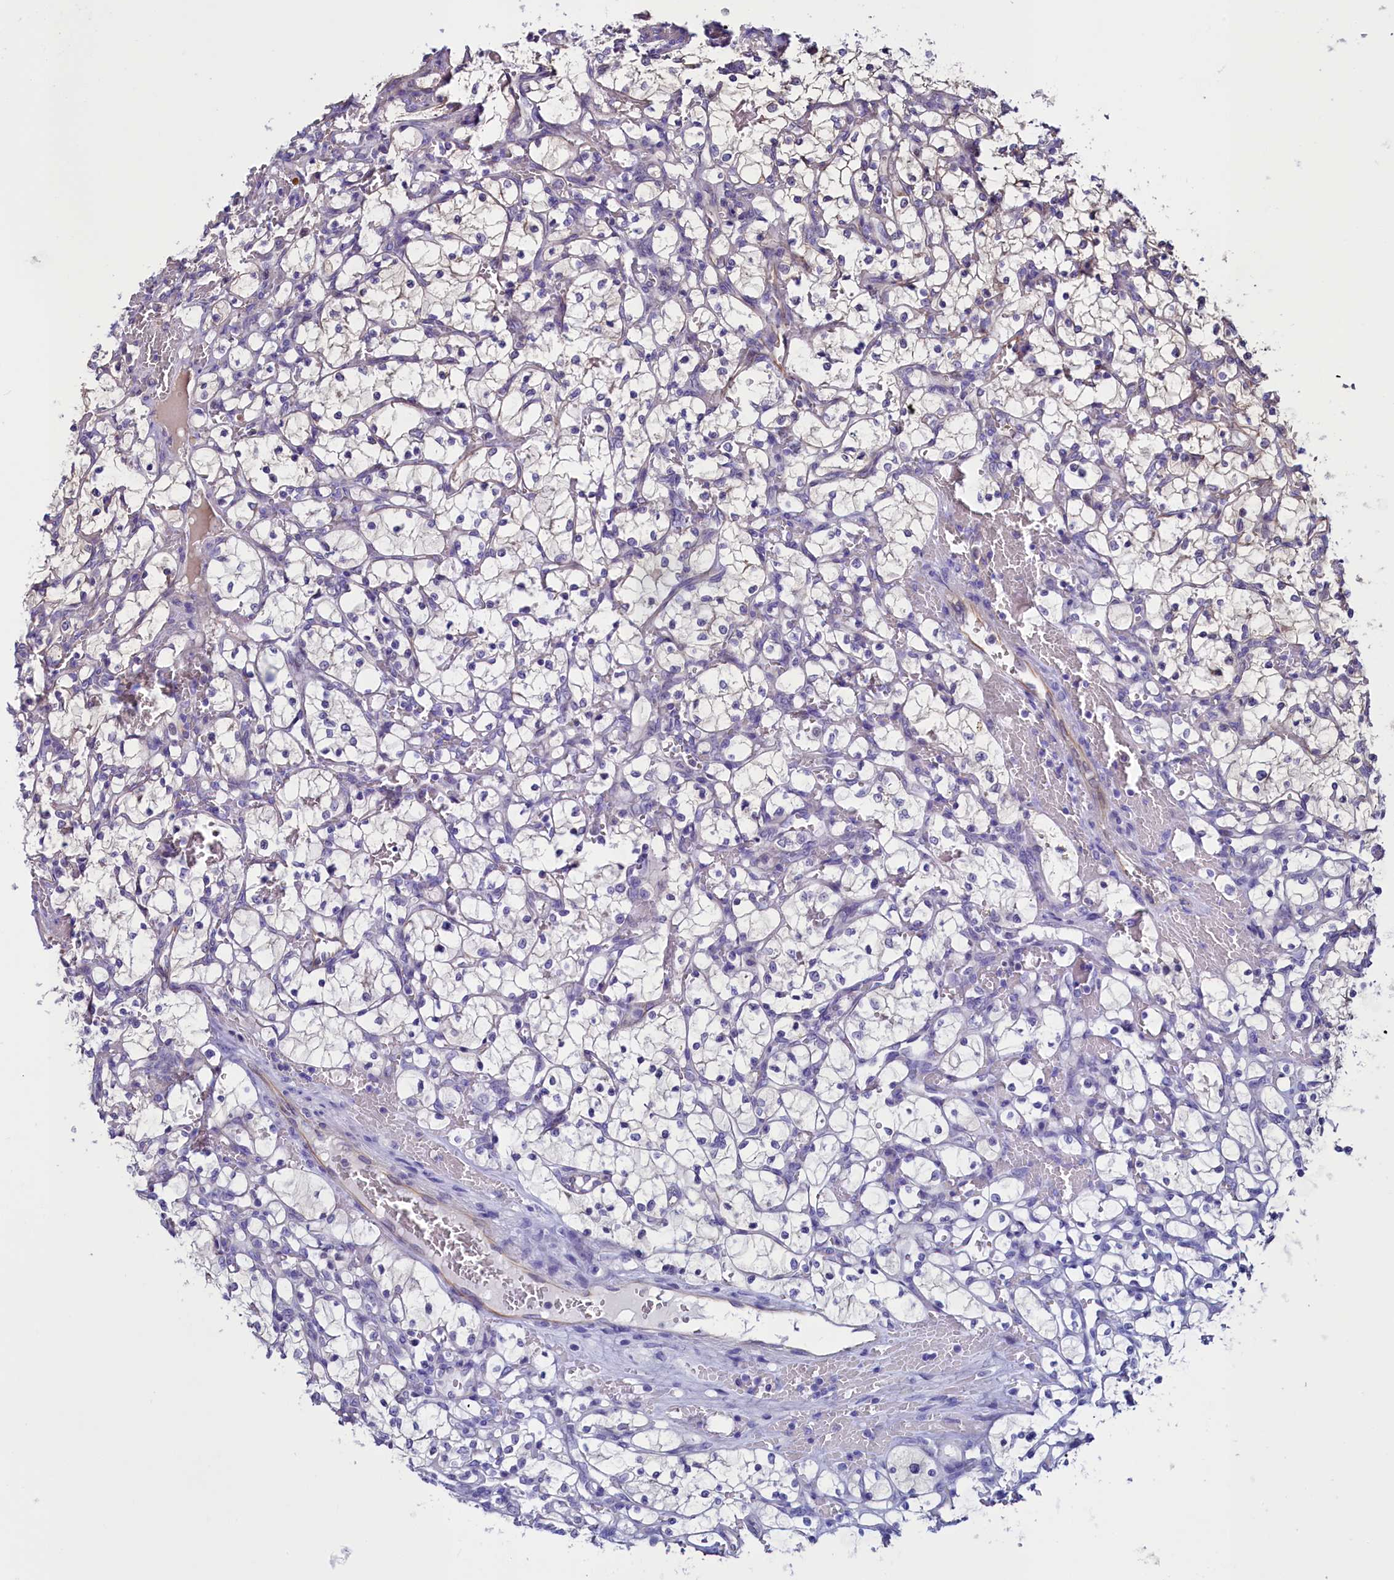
{"staining": {"intensity": "negative", "quantity": "none", "location": "none"}, "tissue": "renal cancer", "cell_type": "Tumor cells", "image_type": "cancer", "snomed": [{"axis": "morphology", "description": "Adenocarcinoma, NOS"}, {"axis": "topography", "description": "Kidney"}], "caption": "IHC micrograph of renal cancer (adenocarcinoma) stained for a protein (brown), which reveals no positivity in tumor cells.", "gene": "PDILT", "patient": {"sex": "female", "age": 69}}